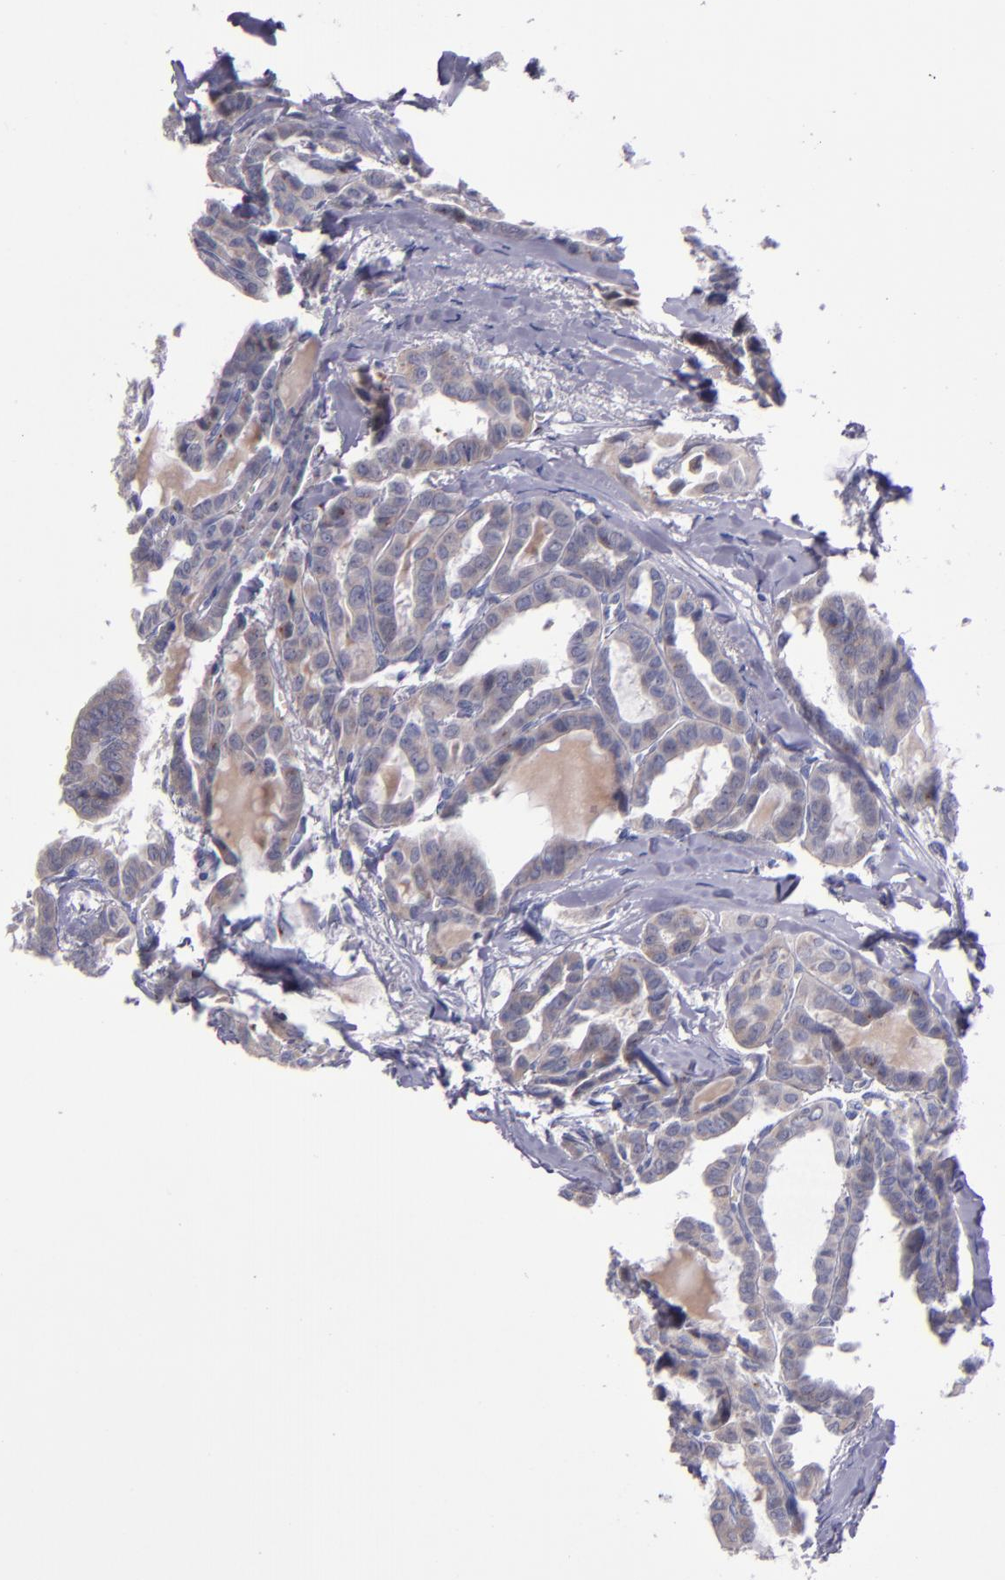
{"staining": {"intensity": "weak", "quantity": ">75%", "location": "cytoplasmic/membranous"}, "tissue": "thyroid cancer", "cell_type": "Tumor cells", "image_type": "cancer", "snomed": [{"axis": "morphology", "description": "Carcinoma, NOS"}, {"axis": "topography", "description": "Thyroid gland"}], "caption": "This is a micrograph of immunohistochemistry staining of carcinoma (thyroid), which shows weak staining in the cytoplasmic/membranous of tumor cells.", "gene": "RAB41", "patient": {"sex": "female", "age": 91}}